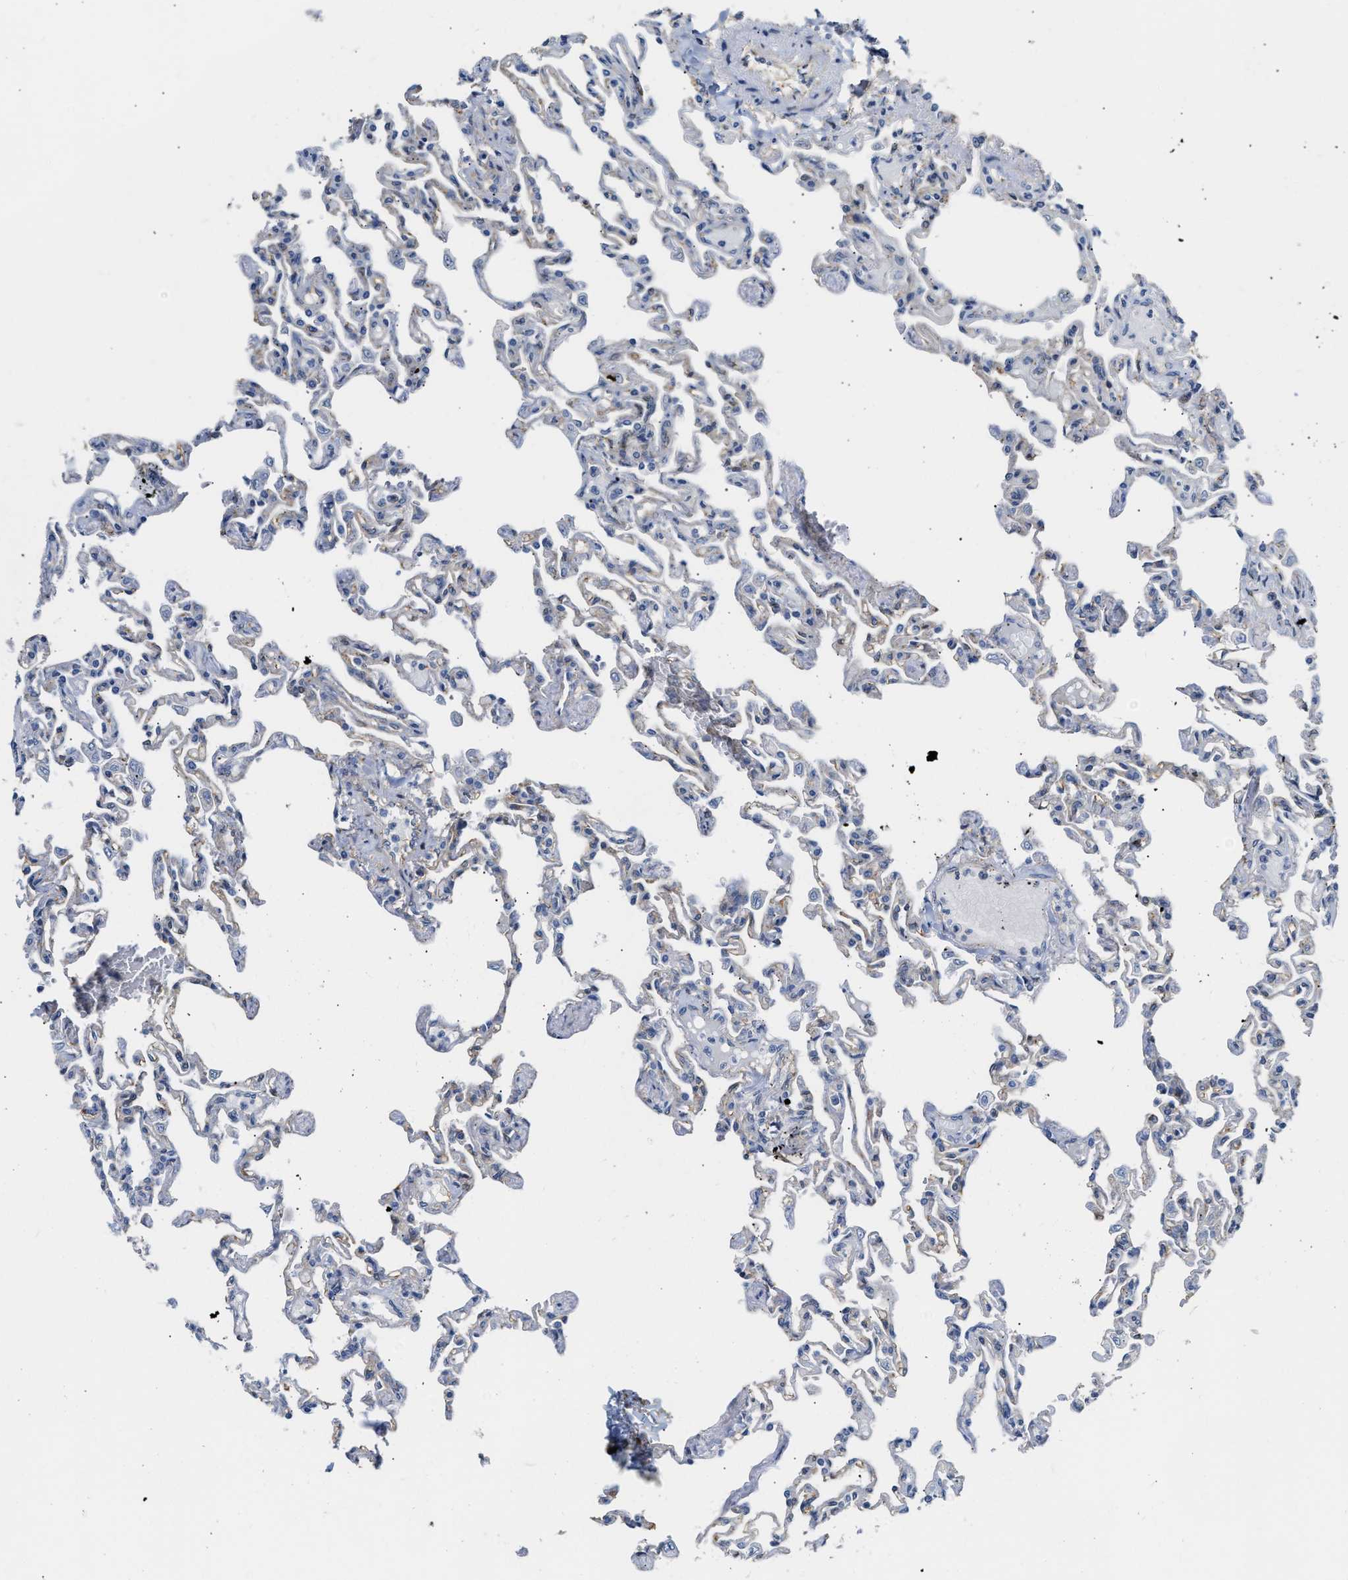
{"staining": {"intensity": "moderate", "quantity": "25%-75%", "location": "cytoplasmic/membranous"}, "tissue": "lung", "cell_type": "Alveolar cells", "image_type": "normal", "snomed": [{"axis": "morphology", "description": "Normal tissue, NOS"}, {"axis": "topography", "description": "Lung"}], "caption": "Protein positivity by immunohistochemistry exhibits moderate cytoplasmic/membranous staining in approximately 25%-75% of alveolar cells in normal lung. The protein is shown in brown color, while the nuclei are stained blue.", "gene": "FHL1", "patient": {"sex": "male", "age": 21}}